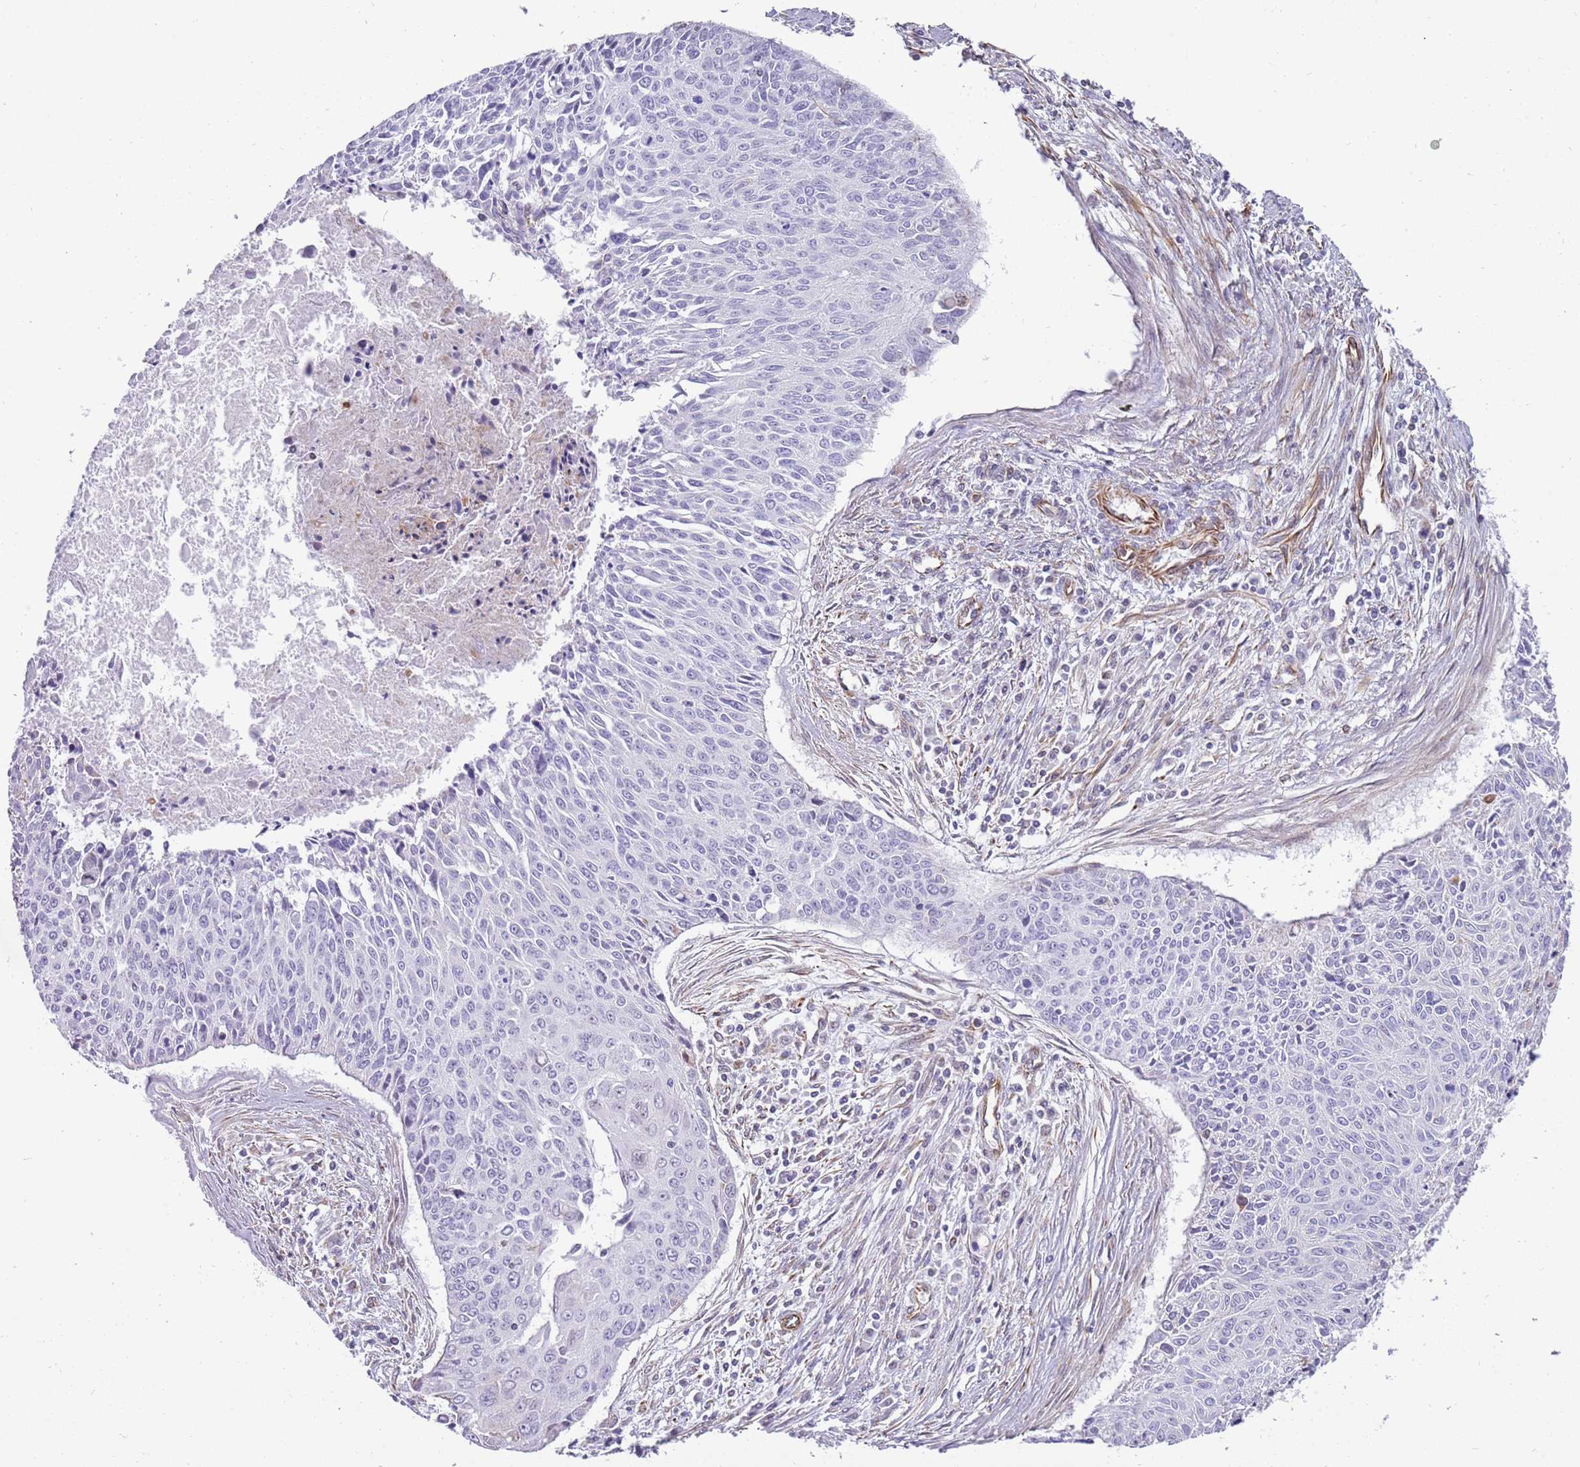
{"staining": {"intensity": "negative", "quantity": "none", "location": "none"}, "tissue": "cervical cancer", "cell_type": "Tumor cells", "image_type": "cancer", "snomed": [{"axis": "morphology", "description": "Squamous cell carcinoma, NOS"}, {"axis": "topography", "description": "Cervix"}], "caption": "High power microscopy image of an immunohistochemistry micrograph of squamous cell carcinoma (cervical), revealing no significant staining in tumor cells. (DAB (3,3'-diaminobenzidine) IHC visualized using brightfield microscopy, high magnification).", "gene": "NBPF3", "patient": {"sex": "female", "age": 55}}